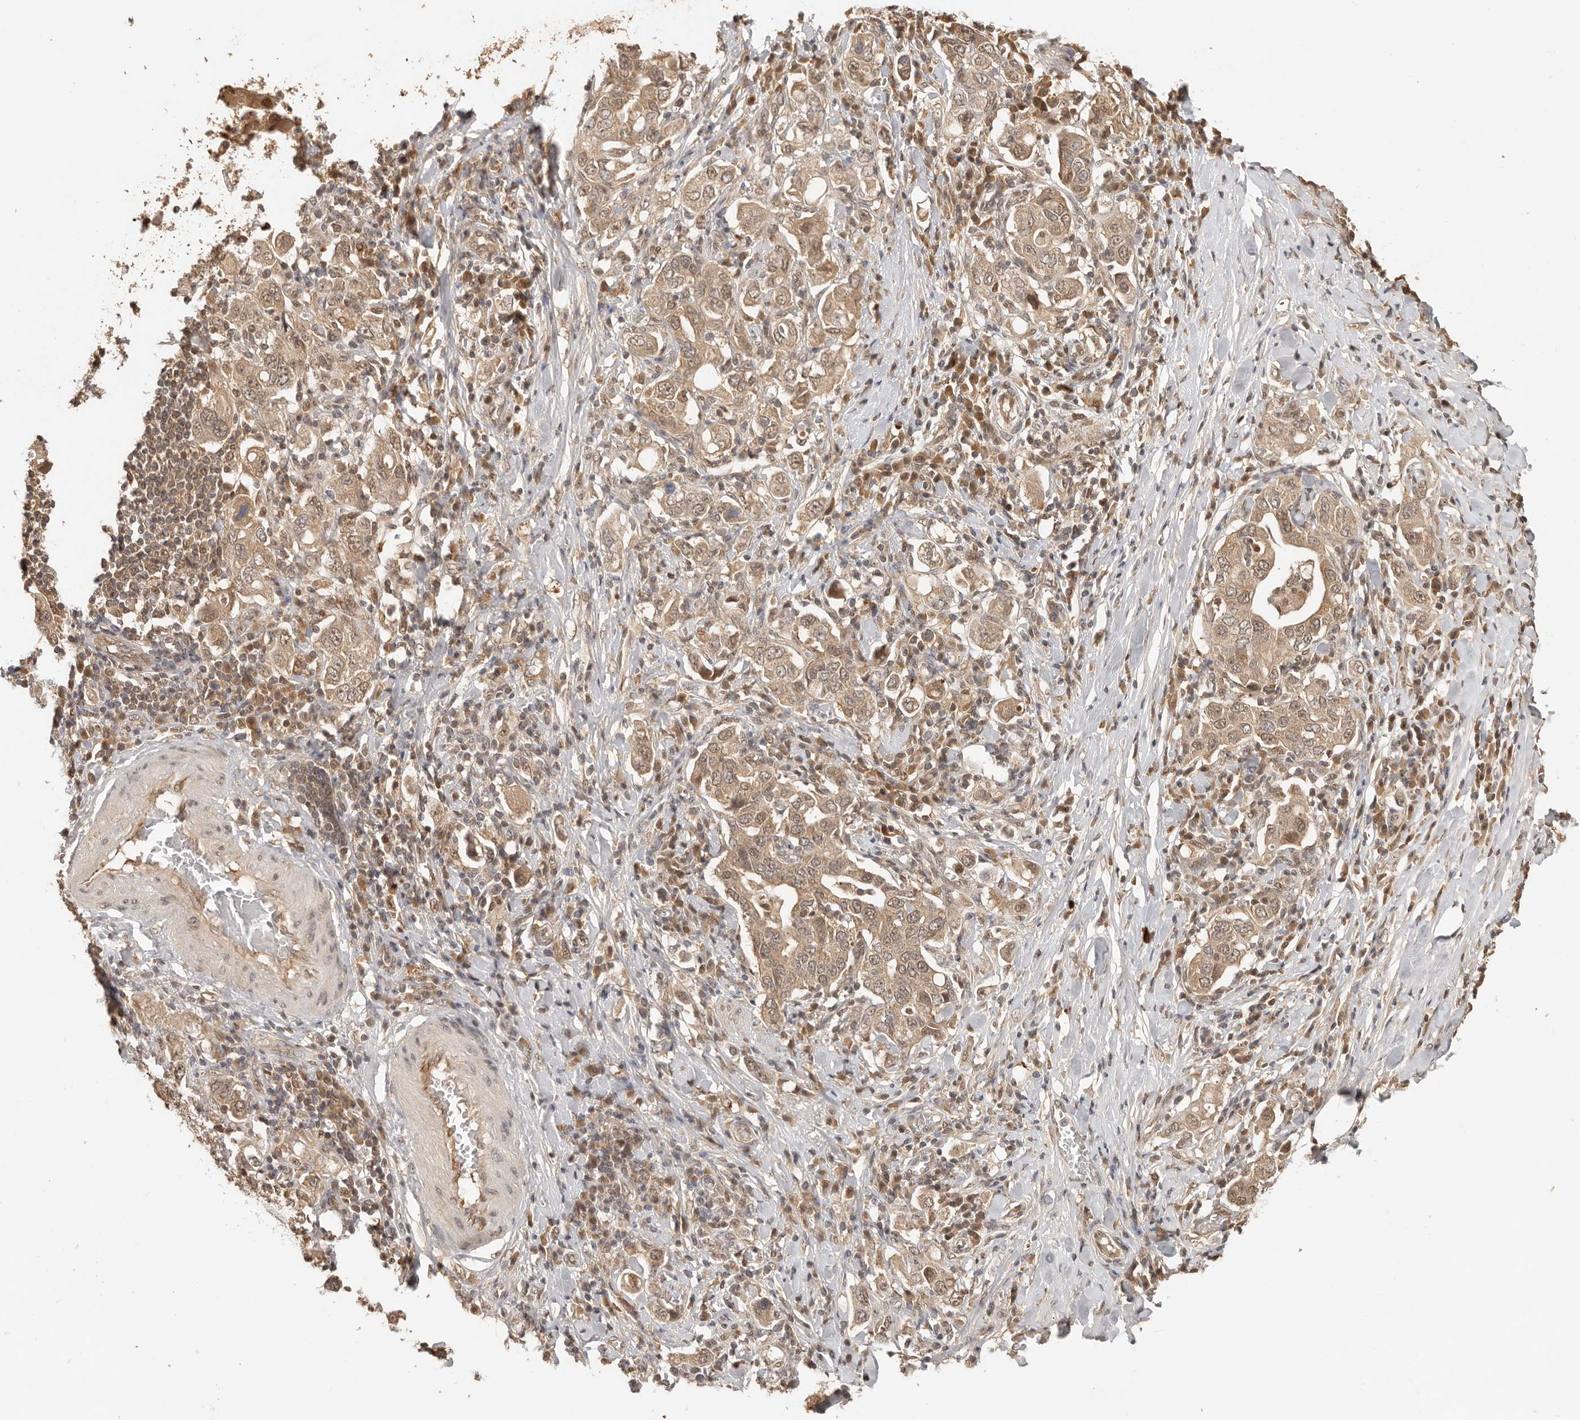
{"staining": {"intensity": "moderate", "quantity": ">75%", "location": "cytoplasmic/membranous,nuclear"}, "tissue": "stomach cancer", "cell_type": "Tumor cells", "image_type": "cancer", "snomed": [{"axis": "morphology", "description": "Adenocarcinoma, NOS"}, {"axis": "topography", "description": "Stomach, upper"}], "caption": "Immunohistochemical staining of human stomach cancer exhibits moderate cytoplasmic/membranous and nuclear protein expression in about >75% of tumor cells. The staining was performed using DAB (3,3'-diaminobenzidine) to visualize the protein expression in brown, while the nuclei were stained in blue with hematoxylin (Magnification: 20x).", "gene": "PSMA5", "patient": {"sex": "male", "age": 62}}